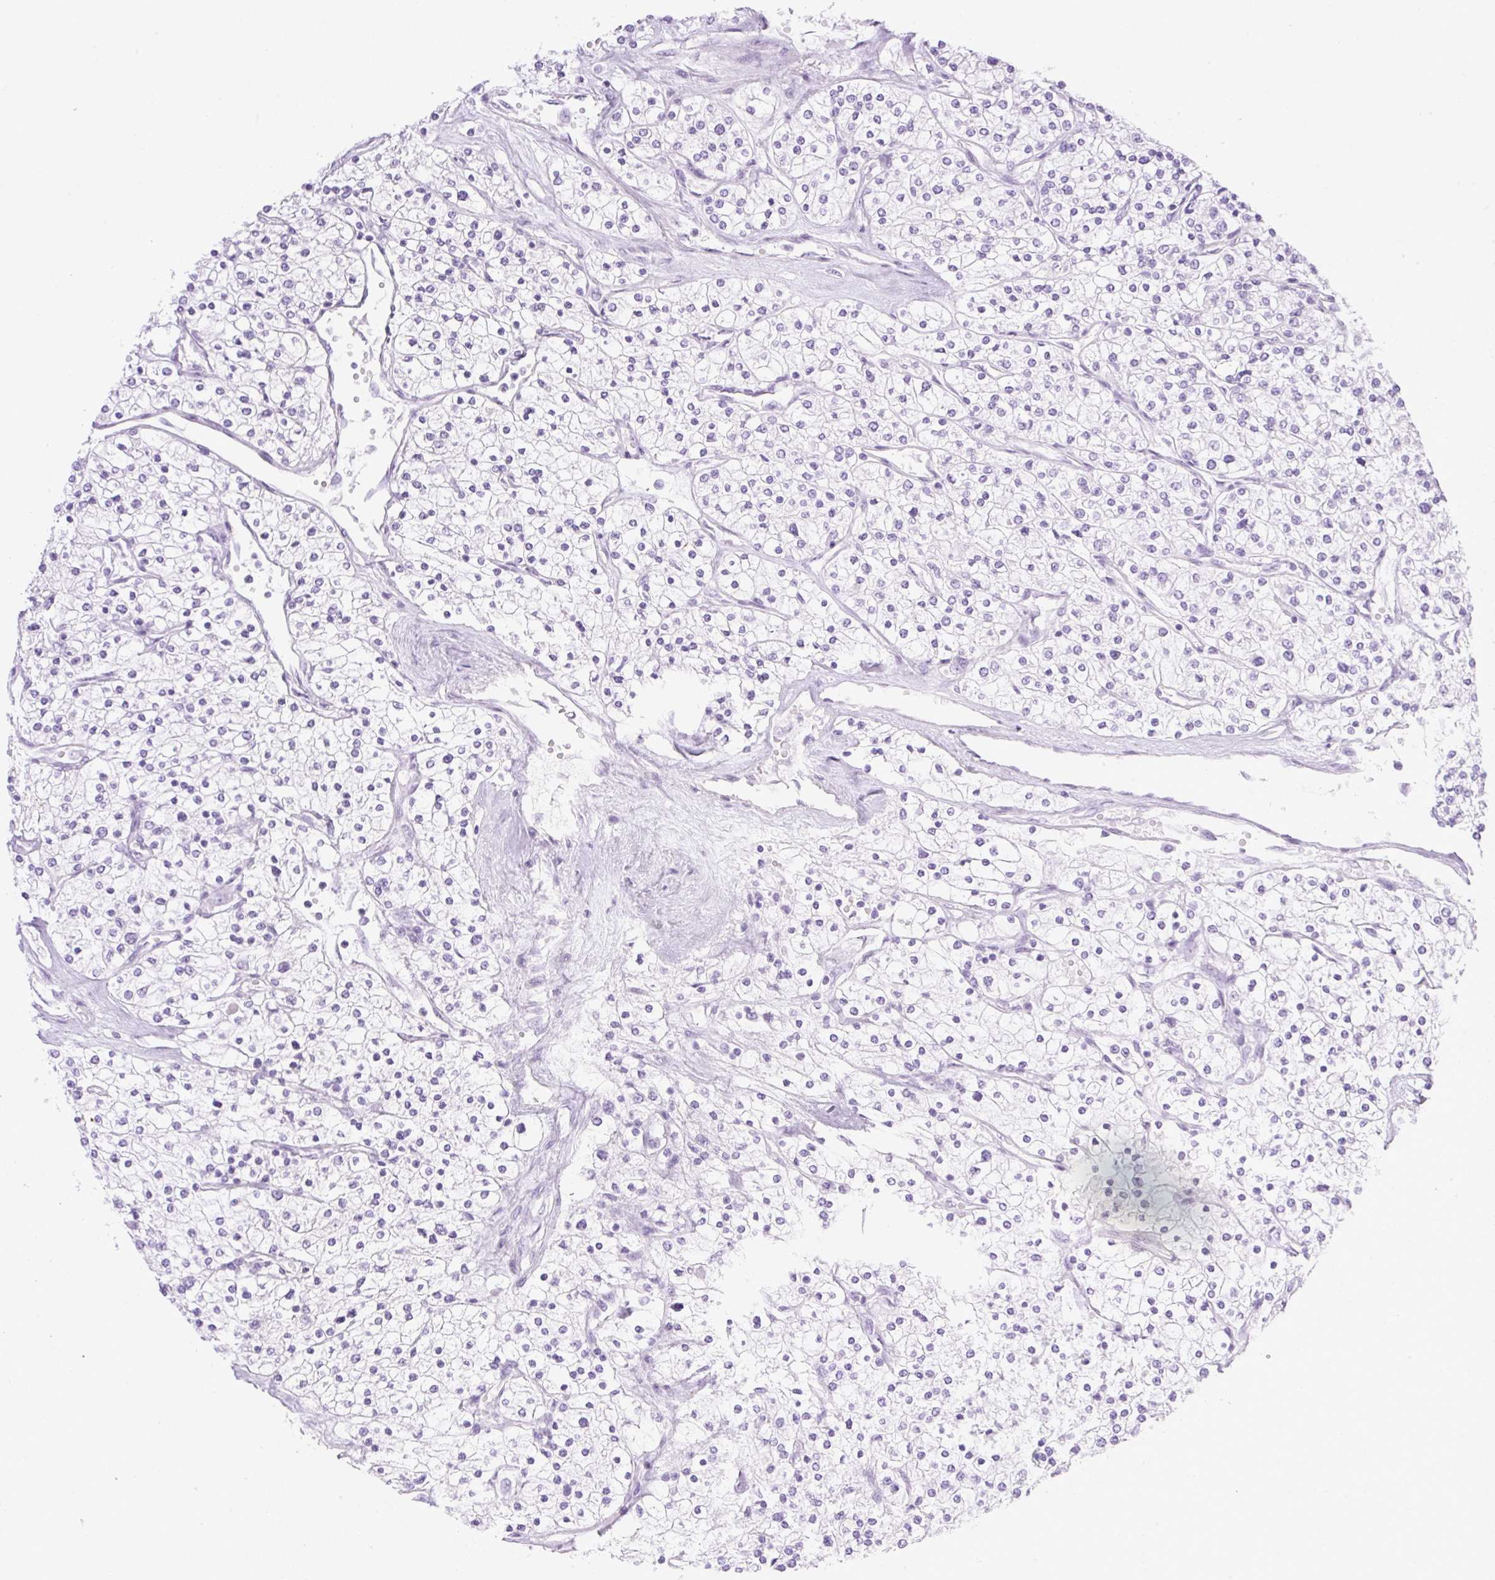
{"staining": {"intensity": "negative", "quantity": "none", "location": "none"}, "tissue": "renal cancer", "cell_type": "Tumor cells", "image_type": "cancer", "snomed": [{"axis": "morphology", "description": "Adenocarcinoma, NOS"}, {"axis": "topography", "description": "Kidney"}], "caption": "Image shows no significant protein staining in tumor cells of renal adenocarcinoma. (DAB (3,3'-diaminobenzidine) IHC, high magnification).", "gene": "SPRR4", "patient": {"sex": "male", "age": 80}}